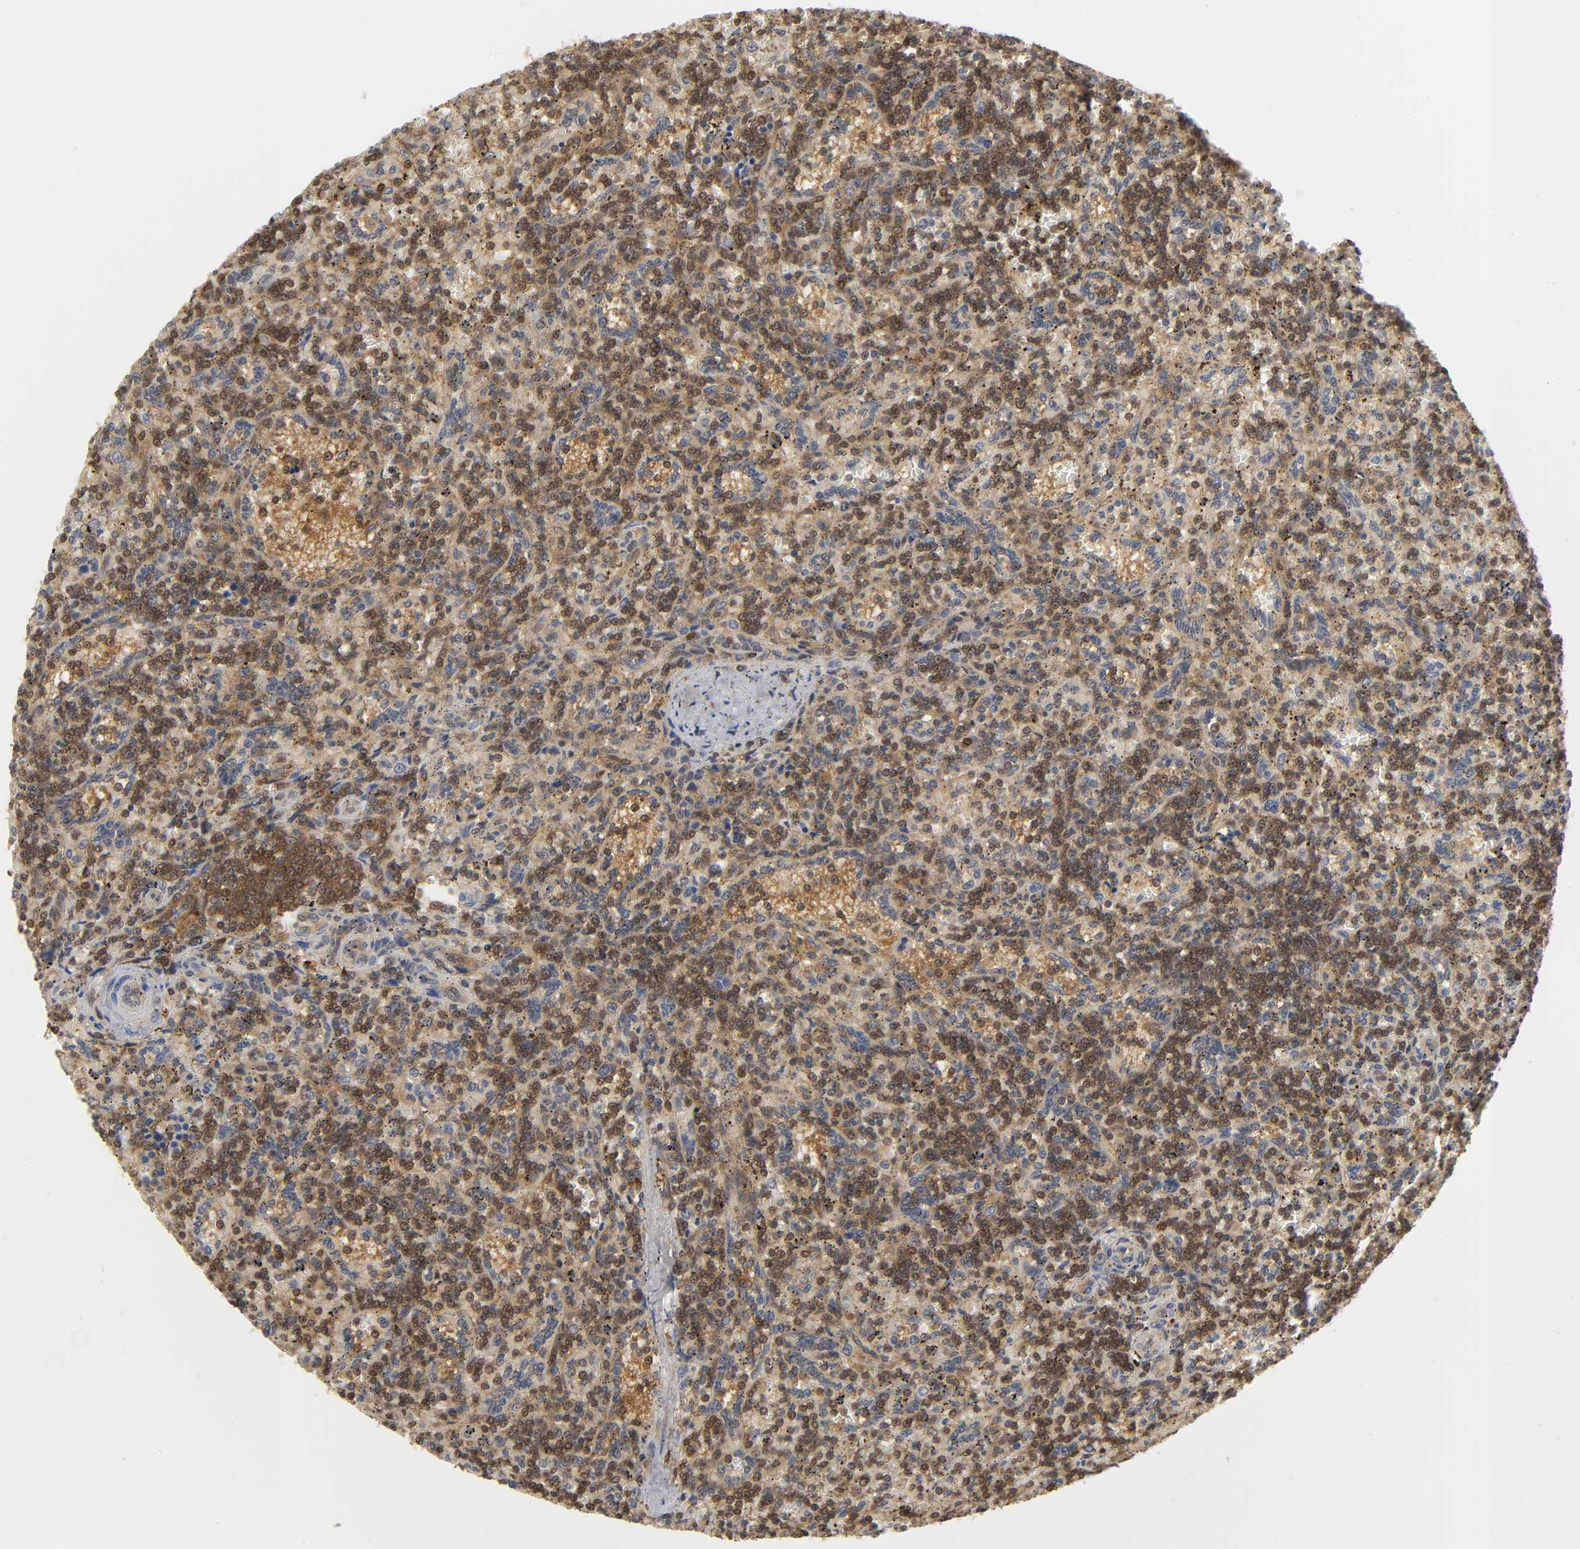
{"staining": {"intensity": "moderate", "quantity": ">75%", "location": "cytoplasmic/membranous,nuclear"}, "tissue": "lymphoma", "cell_type": "Tumor cells", "image_type": "cancer", "snomed": [{"axis": "morphology", "description": "Malignant lymphoma, non-Hodgkin's type, Low grade"}, {"axis": "topography", "description": "Spleen"}], "caption": "Protein analysis of lymphoma tissue exhibits moderate cytoplasmic/membranous and nuclear staining in about >75% of tumor cells.", "gene": "PARK7", "patient": {"sex": "male", "age": 73}}